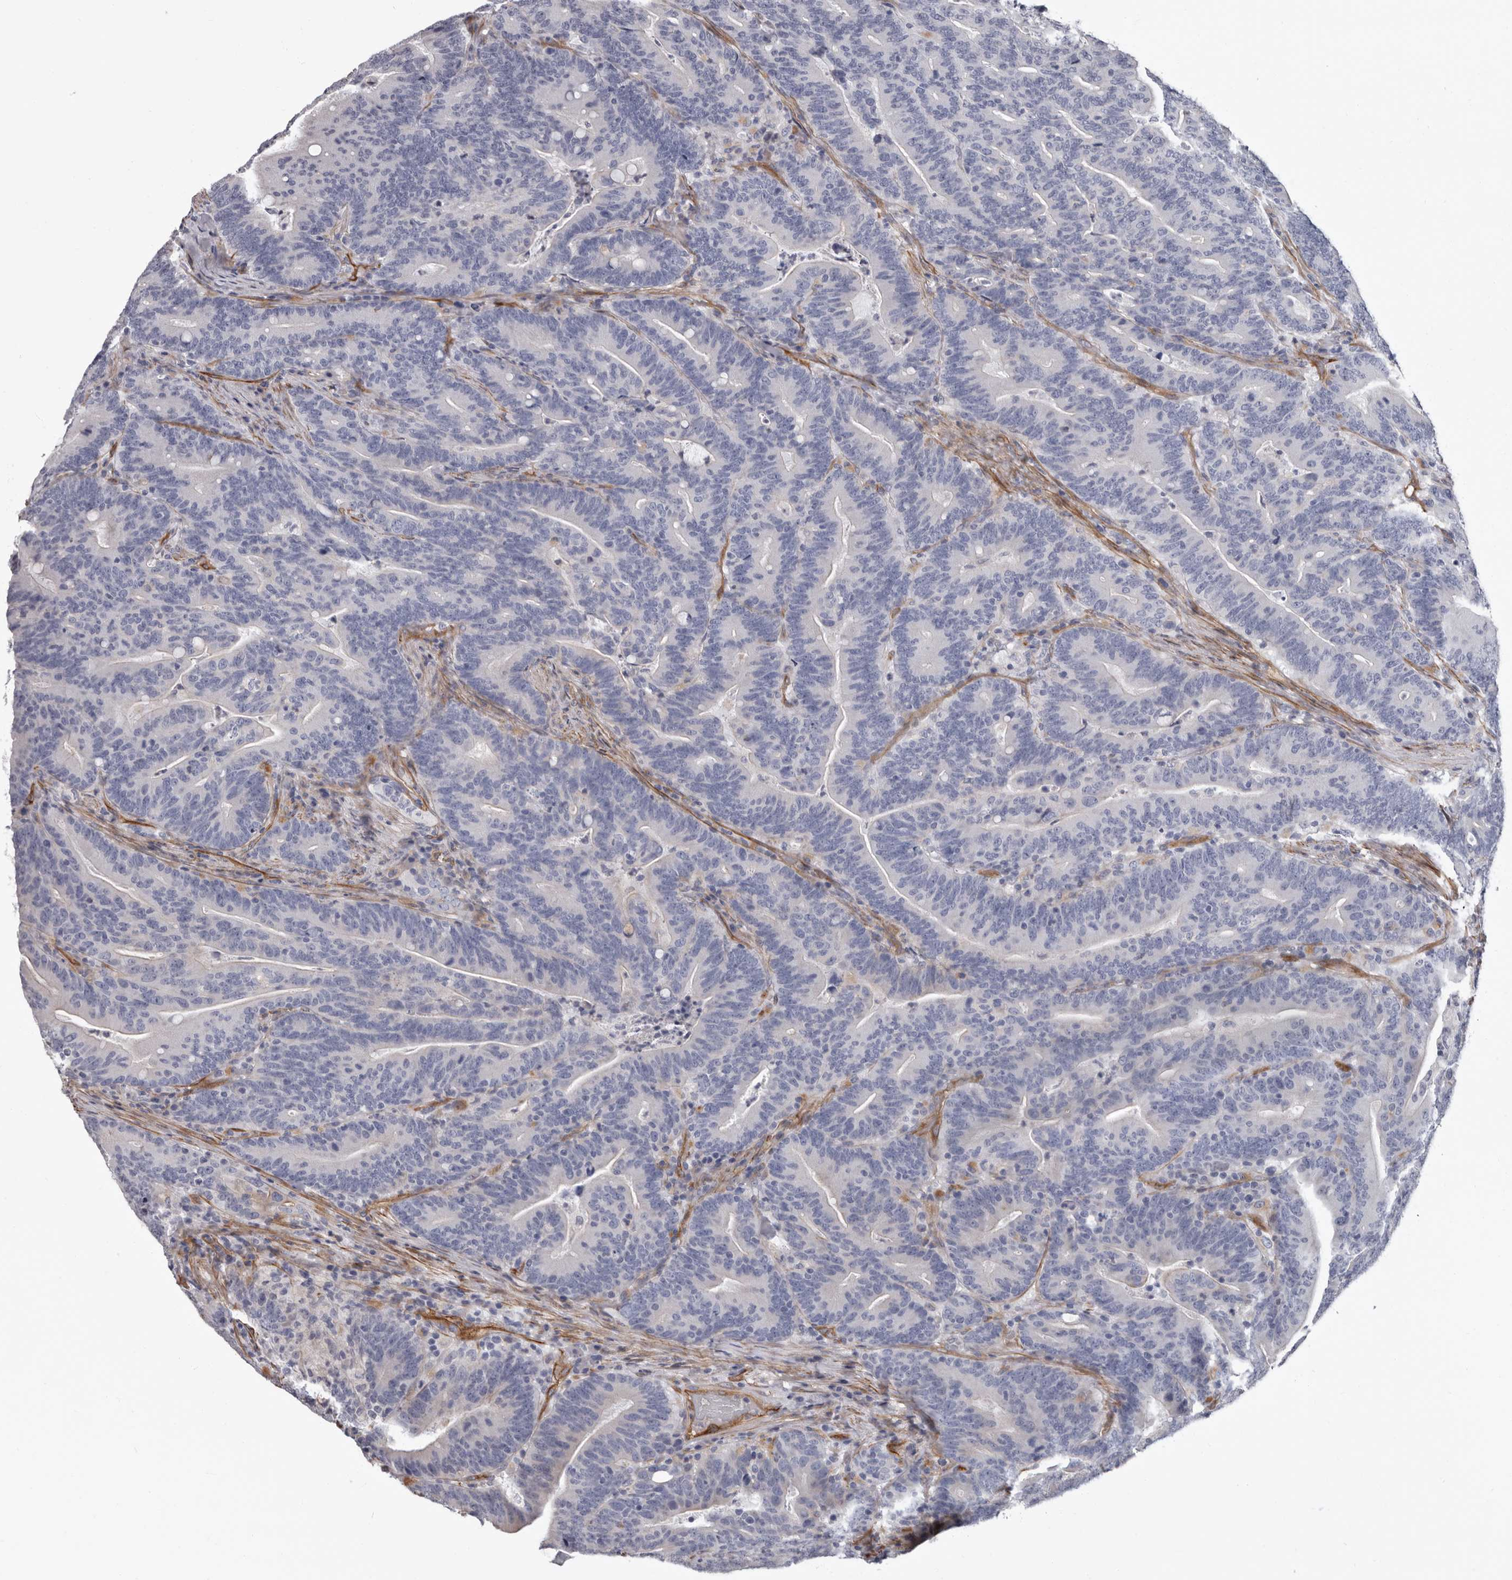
{"staining": {"intensity": "negative", "quantity": "none", "location": "none"}, "tissue": "colorectal cancer", "cell_type": "Tumor cells", "image_type": "cancer", "snomed": [{"axis": "morphology", "description": "Adenocarcinoma, NOS"}, {"axis": "topography", "description": "Colon"}], "caption": "Protein analysis of colorectal cancer (adenocarcinoma) displays no significant positivity in tumor cells. (DAB (3,3'-diaminobenzidine) immunohistochemistry (IHC) with hematoxylin counter stain).", "gene": "ADGRL4", "patient": {"sex": "female", "age": 66}}